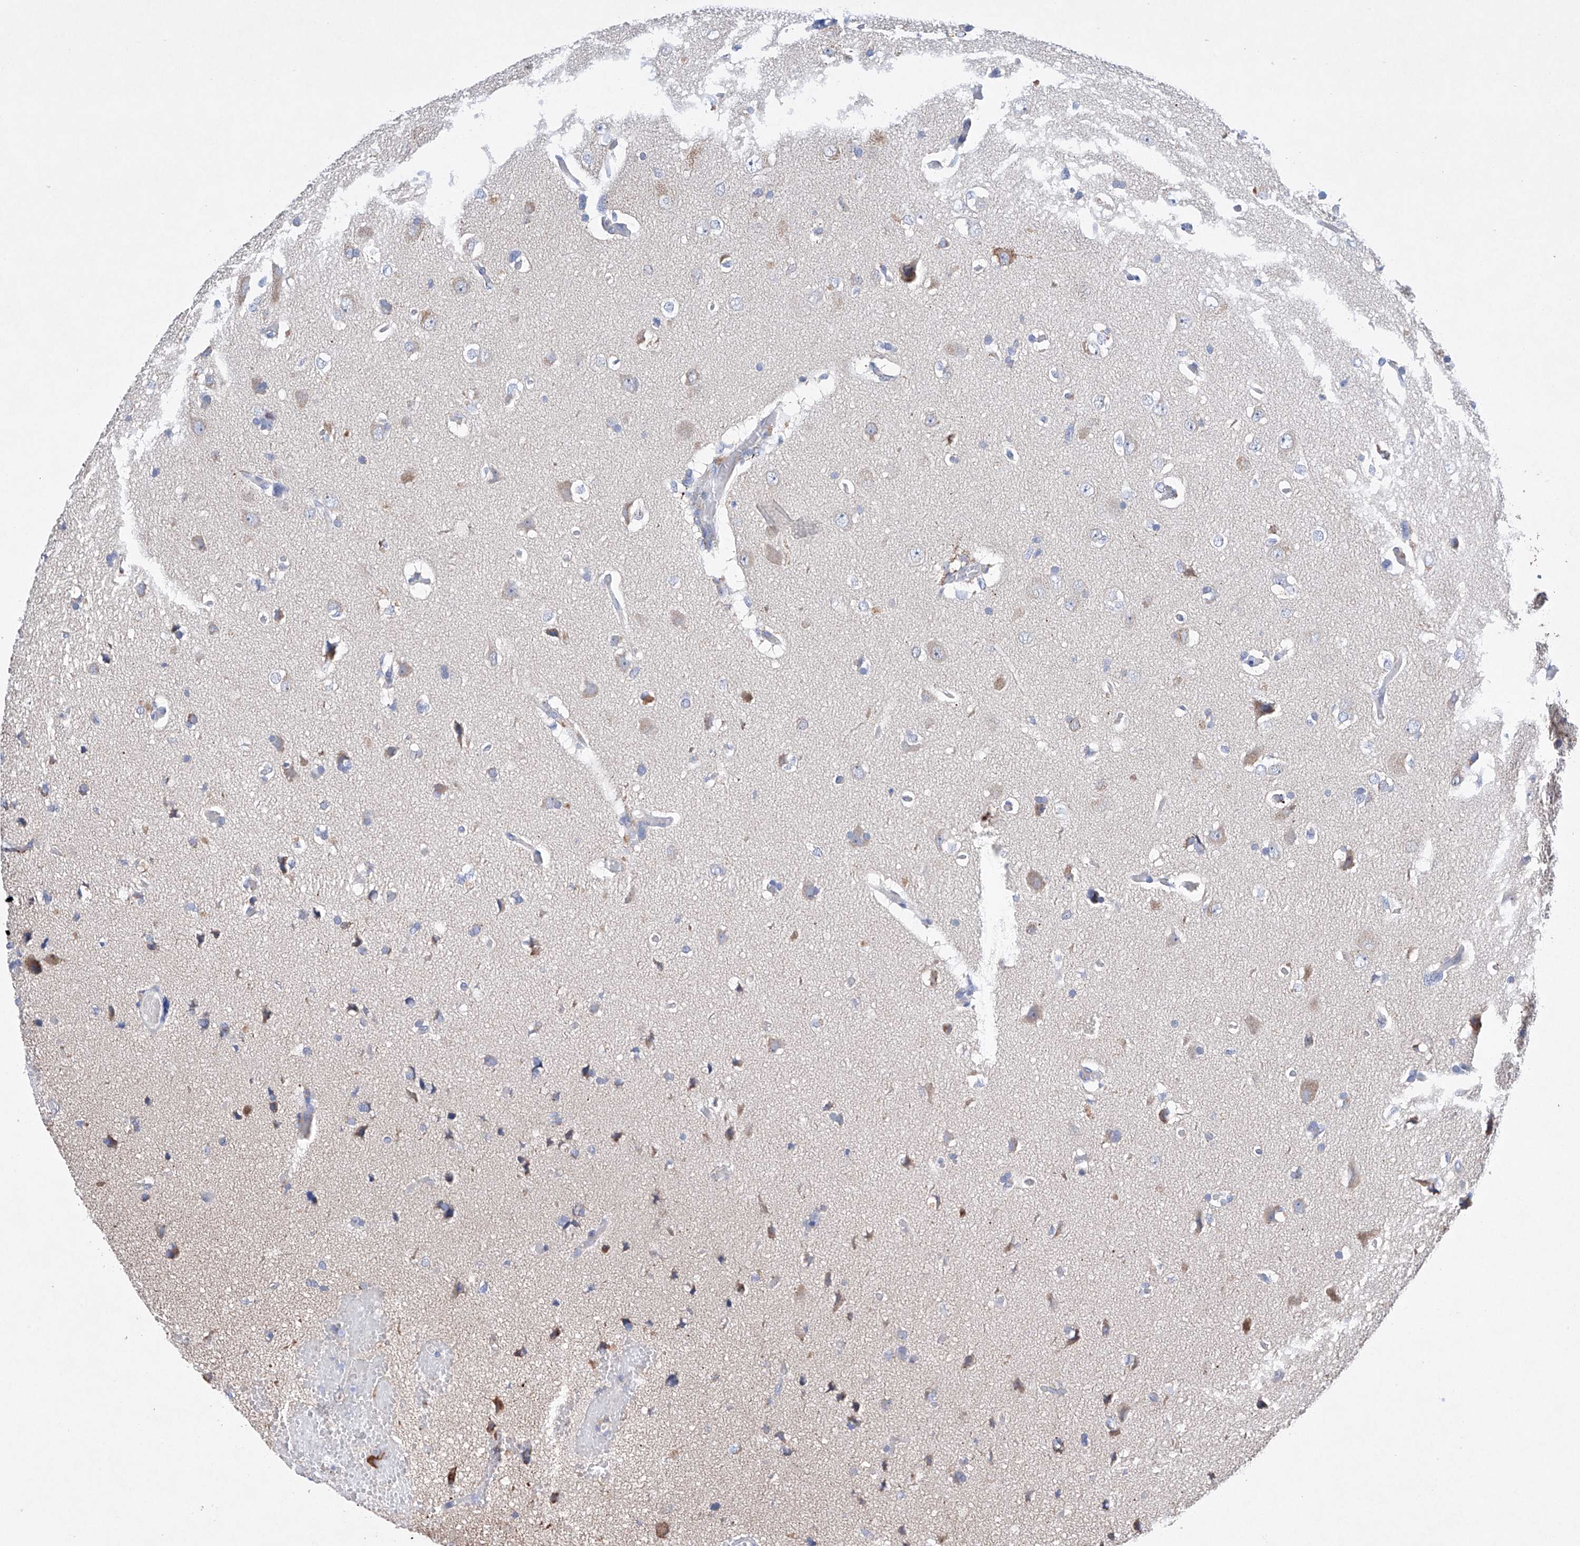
{"staining": {"intensity": "negative", "quantity": "none", "location": "none"}, "tissue": "glioma", "cell_type": "Tumor cells", "image_type": "cancer", "snomed": [{"axis": "morphology", "description": "Glioma, malignant, High grade"}, {"axis": "topography", "description": "Brain"}], "caption": "IHC of glioma reveals no positivity in tumor cells.", "gene": "NRROS", "patient": {"sex": "female", "age": 59}}